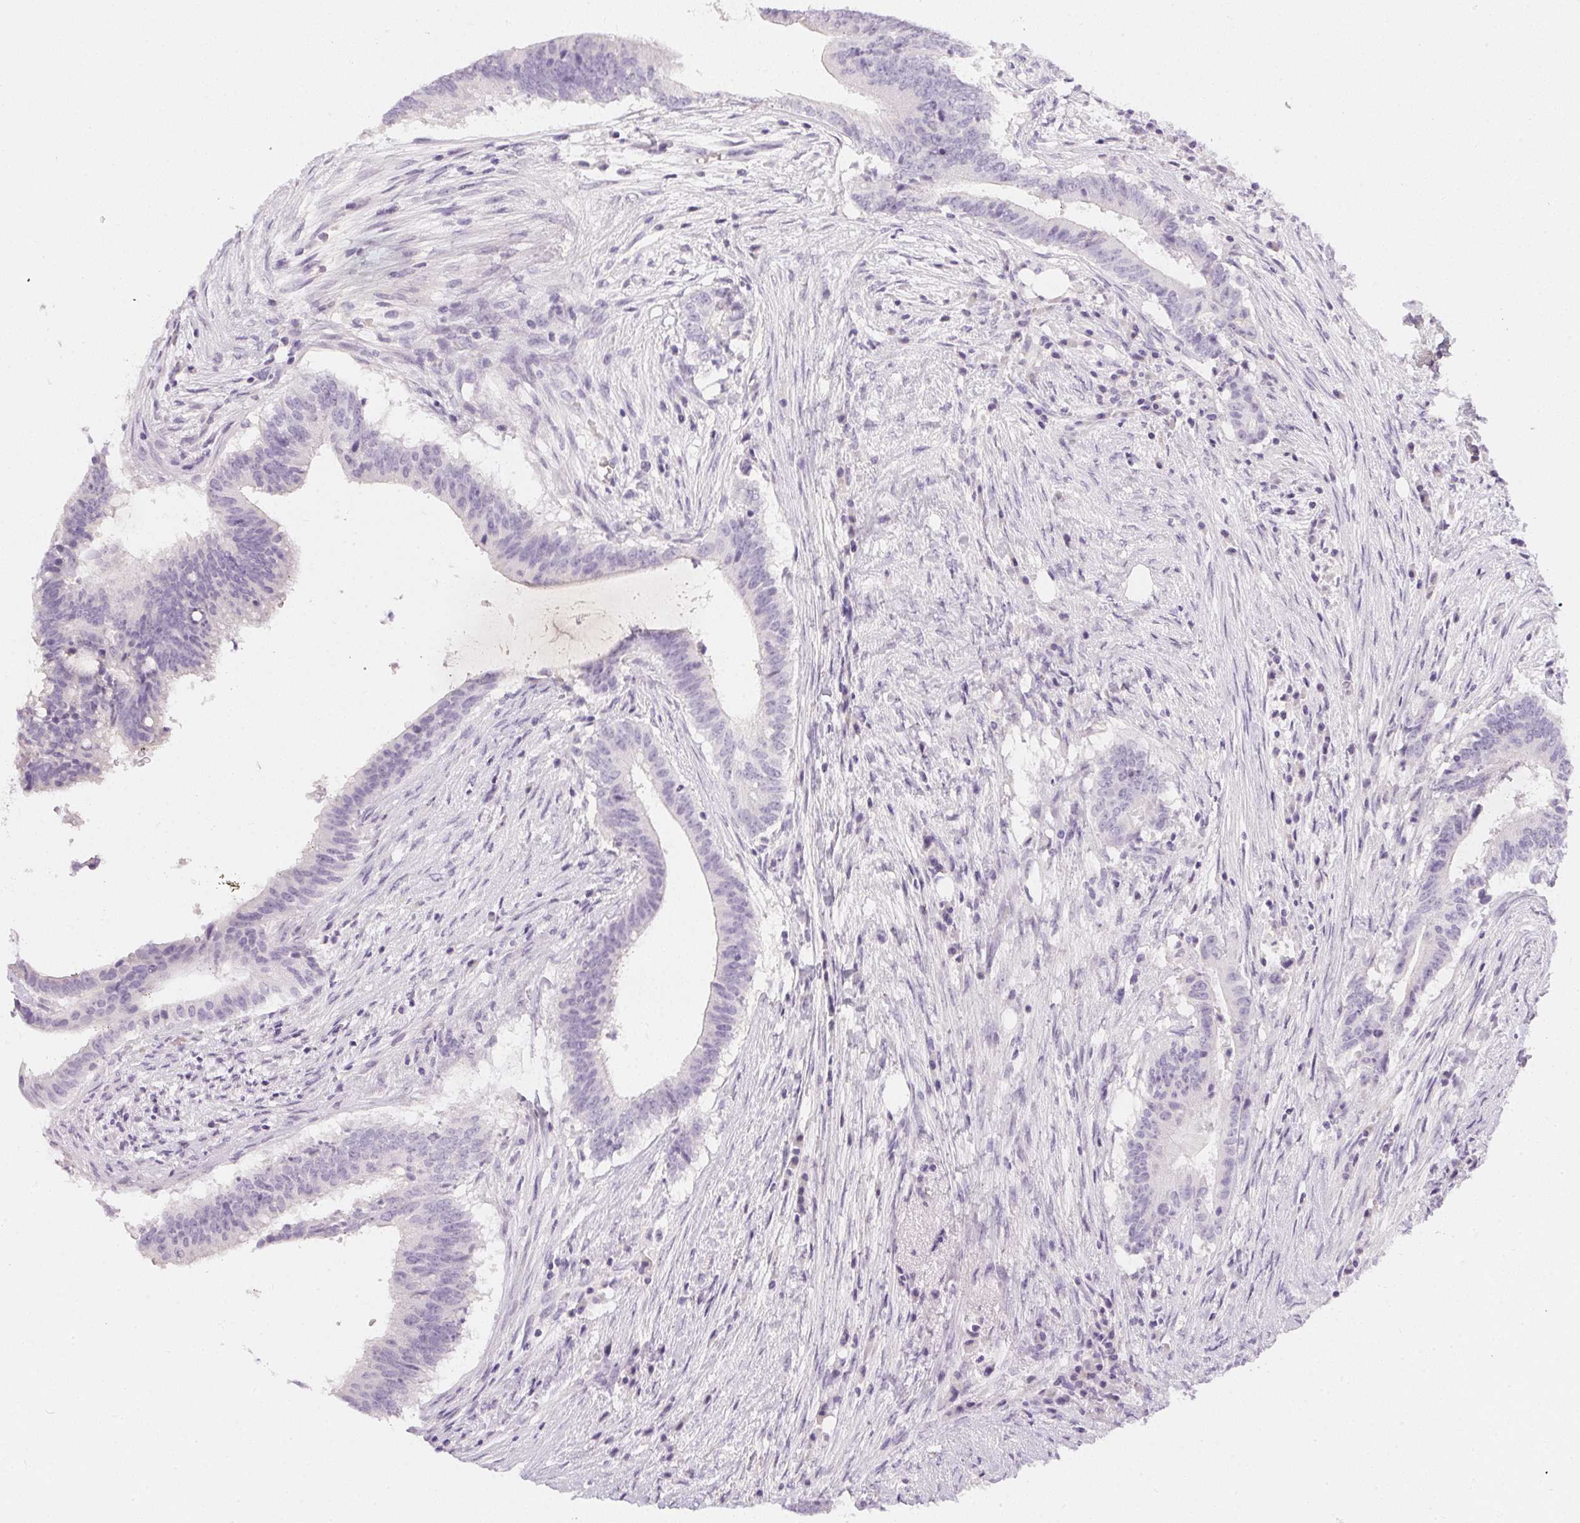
{"staining": {"intensity": "negative", "quantity": "none", "location": "none"}, "tissue": "colorectal cancer", "cell_type": "Tumor cells", "image_type": "cancer", "snomed": [{"axis": "morphology", "description": "Adenocarcinoma, NOS"}, {"axis": "topography", "description": "Colon"}], "caption": "IHC photomicrograph of neoplastic tissue: human adenocarcinoma (colorectal) stained with DAB reveals no significant protein staining in tumor cells.", "gene": "PPY", "patient": {"sex": "female", "age": 43}}